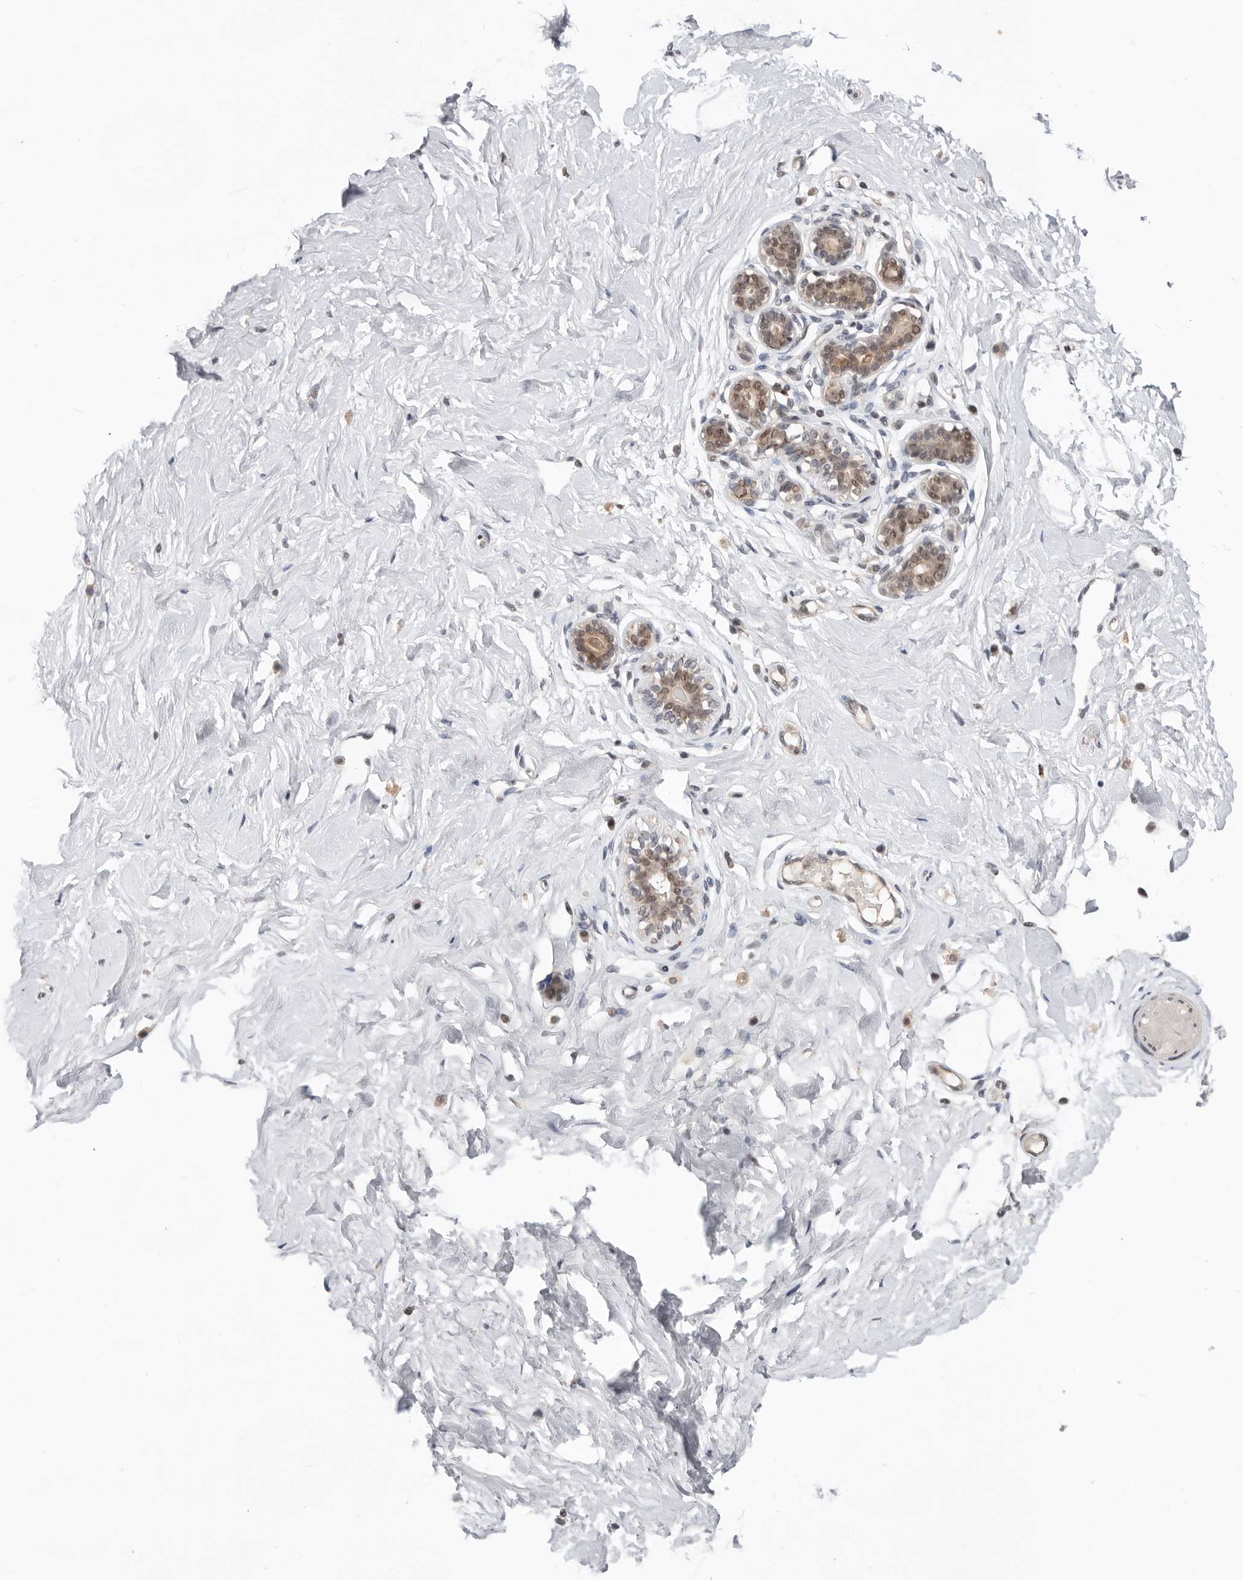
{"staining": {"intensity": "negative", "quantity": "none", "location": "none"}, "tissue": "breast", "cell_type": "Adipocytes", "image_type": "normal", "snomed": [{"axis": "morphology", "description": "Normal tissue, NOS"}, {"axis": "morphology", "description": "Adenoma, NOS"}, {"axis": "topography", "description": "Breast"}], "caption": "A histopathology image of human breast is negative for staining in adipocytes. The staining was performed using DAB to visualize the protein expression in brown, while the nuclei were stained in blue with hematoxylin (Magnification: 20x).", "gene": "BRCA2", "patient": {"sex": "female", "age": 23}}